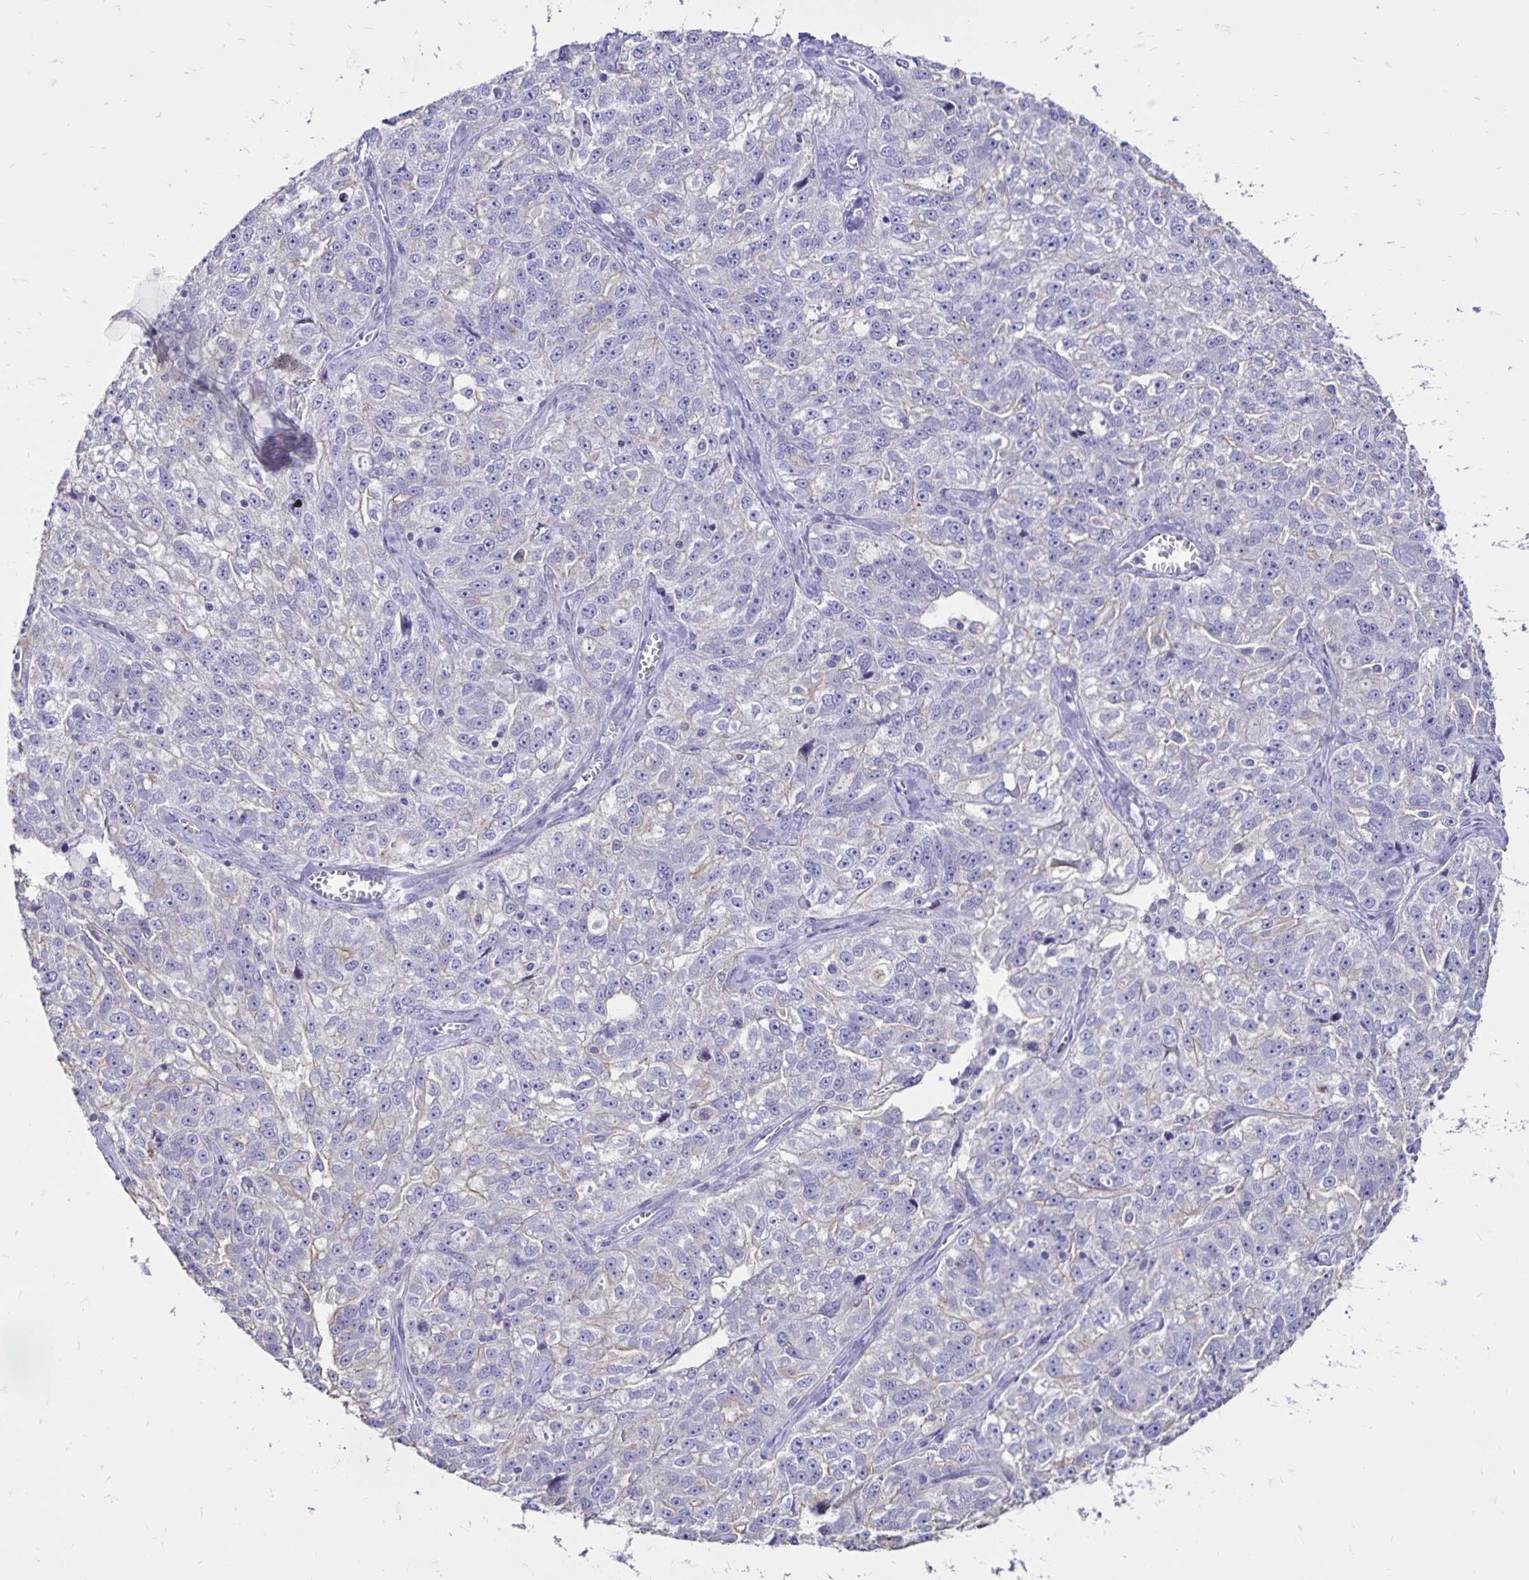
{"staining": {"intensity": "weak", "quantity": "<25%", "location": "cytoplasmic/membranous"}, "tissue": "ovarian cancer", "cell_type": "Tumor cells", "image_type": "cancer", "snomed": [{"axis": "morphology", "description": "Cystadenocarcinoma, serous, NOS"}, {"axis": "topography", "description": "Ovary"}], "caption": "Human serous cystadenocarcinoma (ovarian) stained for a protein using IHC exhibits no expression in tumor cells.", "gene": "EVPL", "patient": {"sex": "female", "age": 51}}